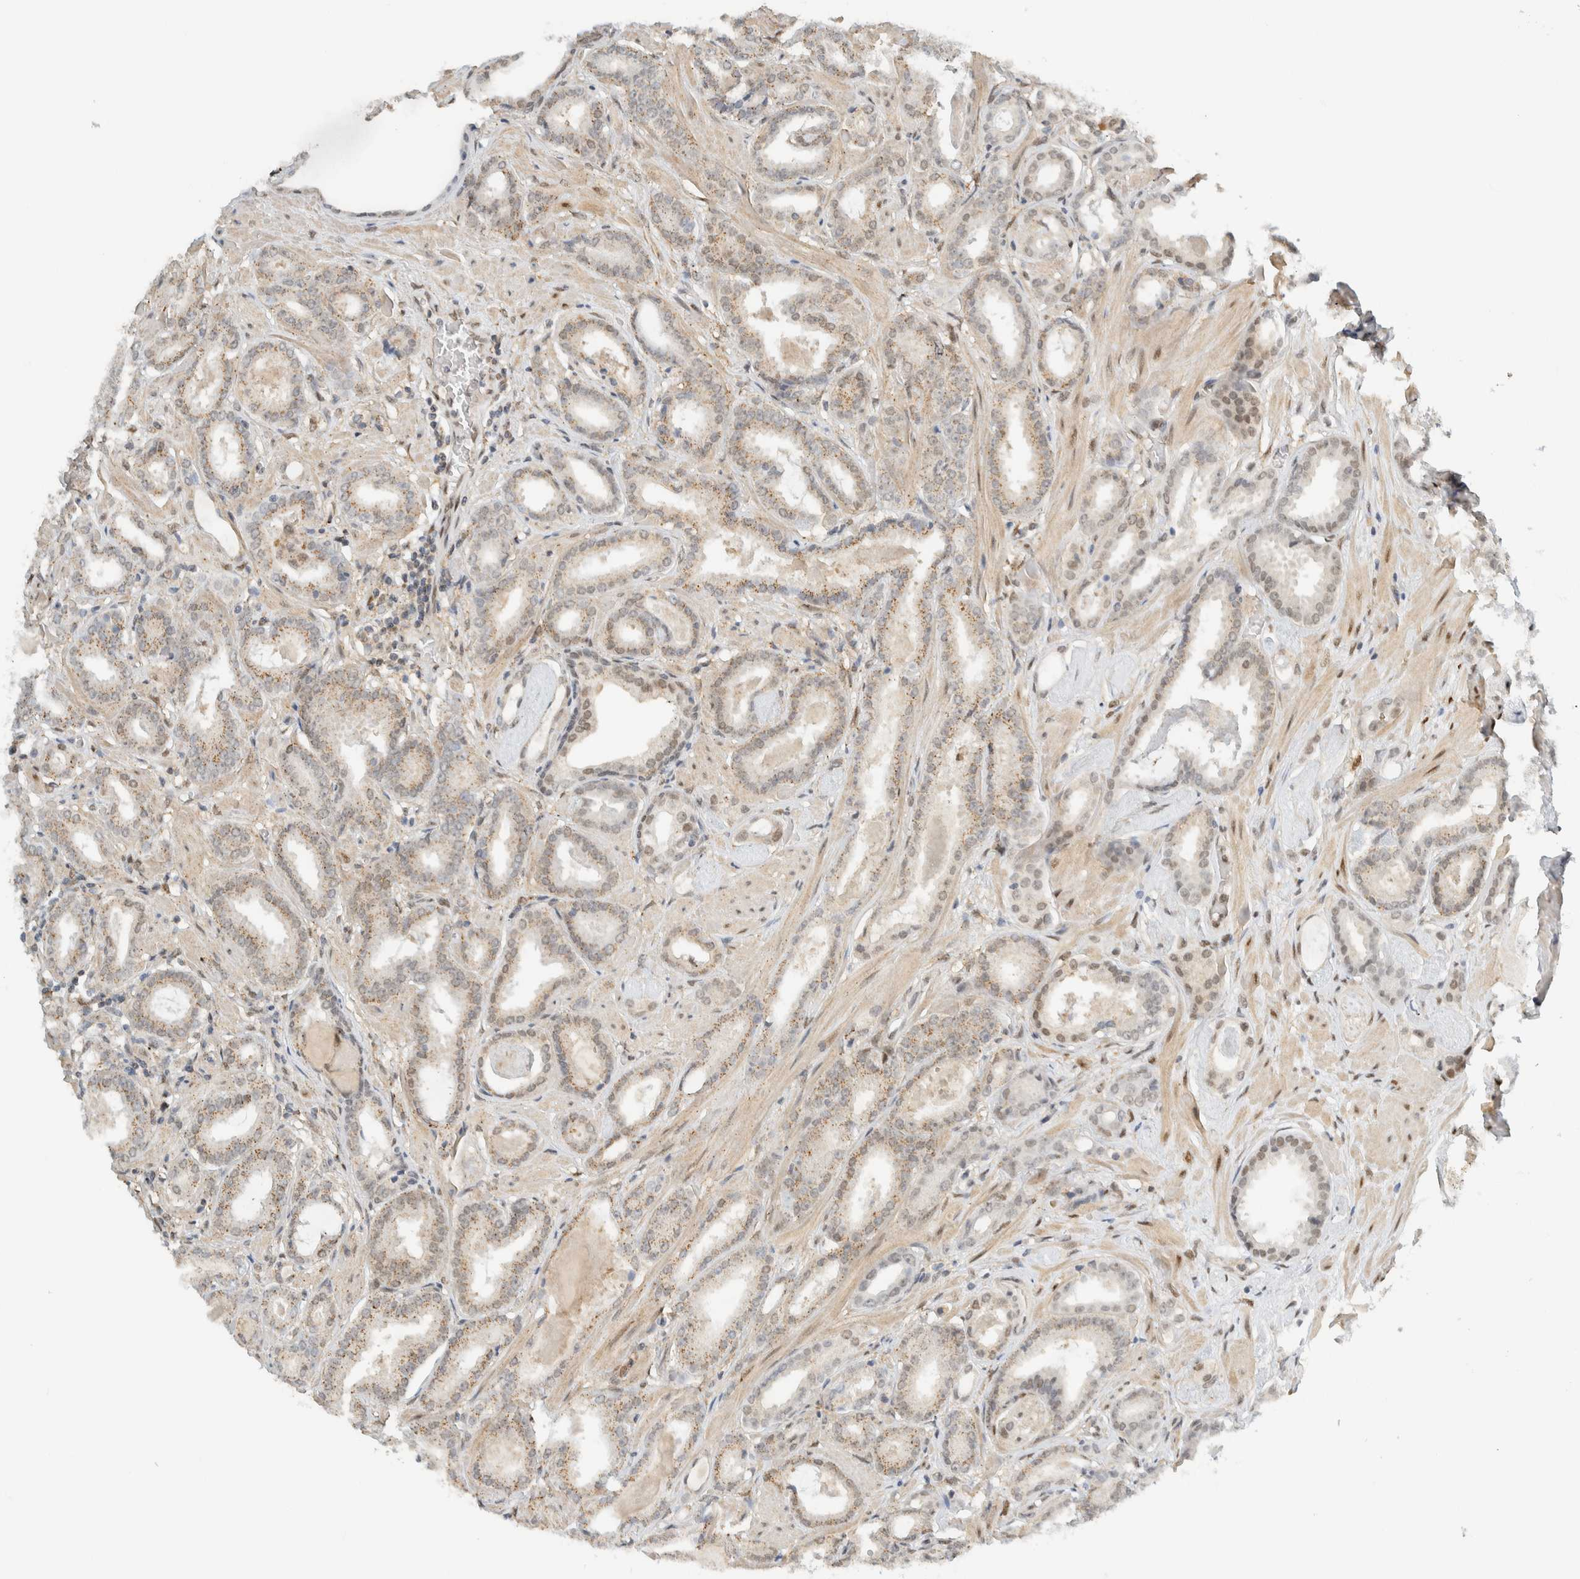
{"staining": {"intensity": "weak", "quantity": ">75%", "location": "cytoplasmic/membranous"}, "tissue": "prostate cancer", "cell_type": "Tumor cells", "image_type": "cancer", "snomed": [{"axis": "morphology", "description": "Adenocarcinoma, Low grade"}, {"axis": "topography", "description": "Prostate"}], "caption": "This histopathology image demonstrates low-grade adenocarcinoma (prostate) stained with IHC to label a protein in brown. The cytoplasmic/membranous of tumor cells show weak positivity for the protein. Nuclei are counter-stained blue.", "gene": "TFE3", "patient": {"sex": "male", "age": 53}}